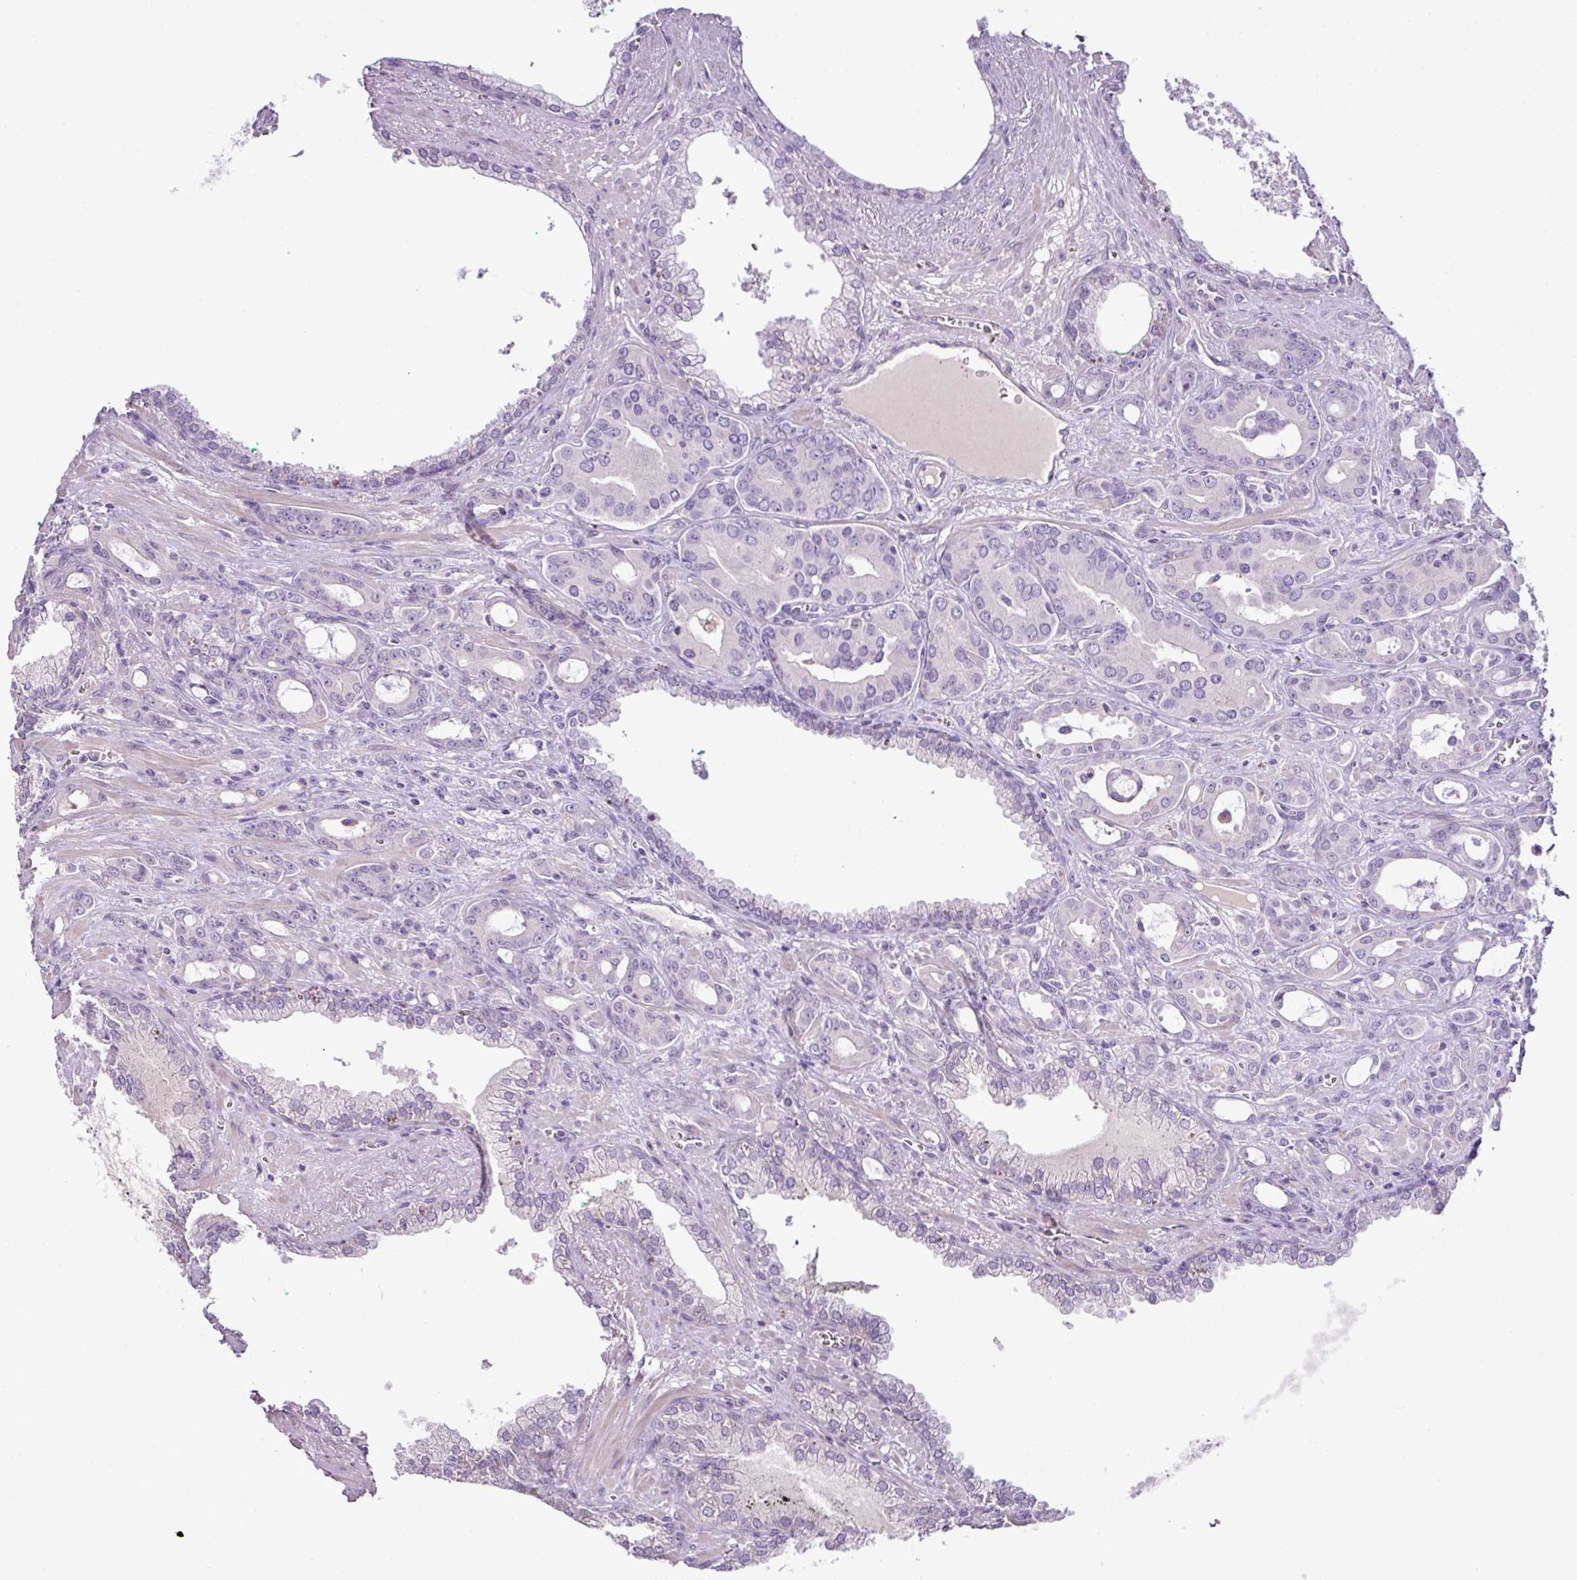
{"staining": {"intensity": "negative", "quantity": "none", "location": "none"}, "tissue": "prostate cancer", "cell_type": "Tumor cells", "image_type": "cancer", "snomed": [{"axis": "morphology", "description": "Adenocarcinoma, High grade"}, {"axis": "topography", "description": "Prostate"}], "caption": "Immunohistochemistry (IHC) photomicrograph of neoplastic tissue: human prostate high-grade adenocarcinoma stained with DAB (3,3'-diaminobenzidine) displays no significant protein staining in tumor cells. The staining is performed using DAB (3,3'-diaminobenzidine) brown chromogen with nuclei counter-stained in using hematoxylin.", "gene": "DNAJB13", "patient": {"sex": "male", "age": 72}}